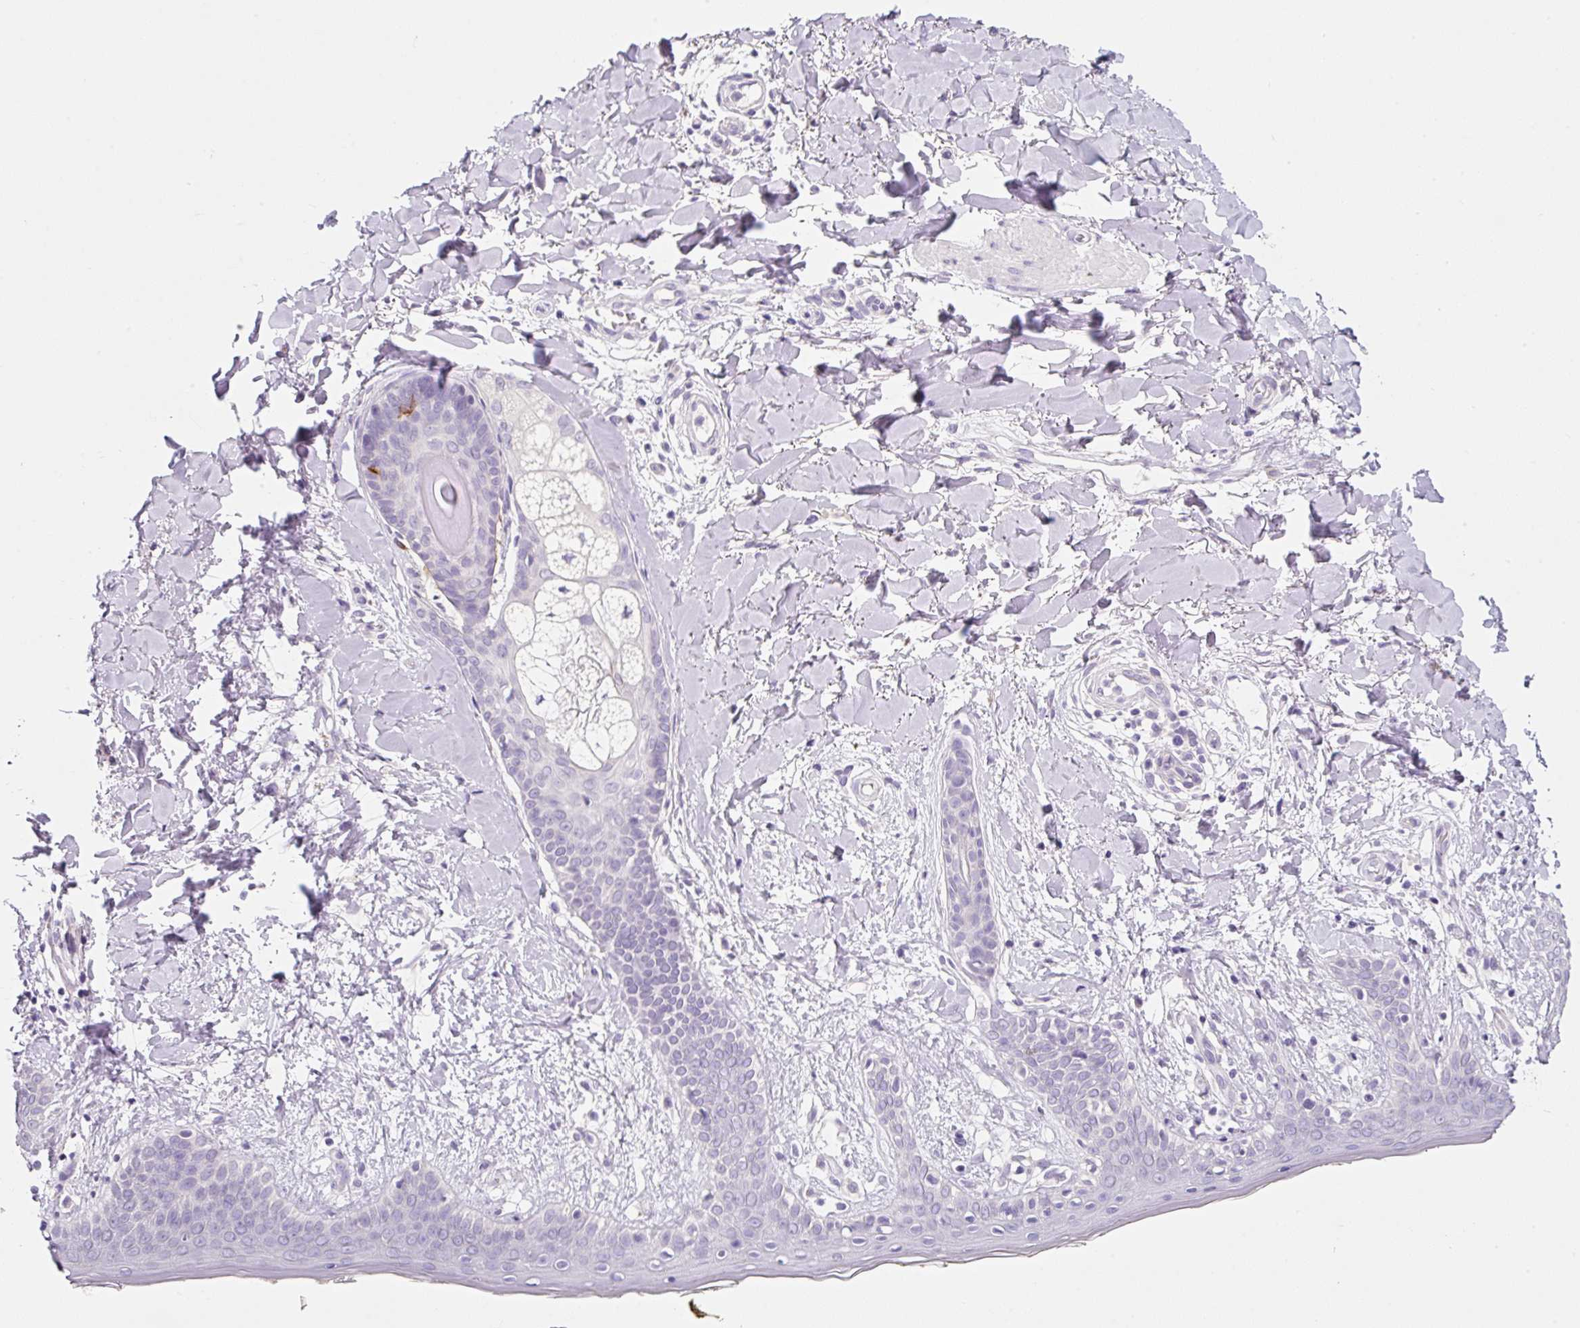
{"staining": {"intensity": "negative", "quantity": "none", "location": "none"}, "tissue": "skin", "cell_type": "Fibroblasts", "image_type": "normal", "snomed": [{"axis": "morphology", "description": "Normal tissue, NOS"}, {"axis": "topography", "description": "Skin"}], "caption": "IHC of unremarkable skin demonstrates no expression in fibroblasts.", "gene": "SYP", "patient": {"sex": "female", "age": 34}}